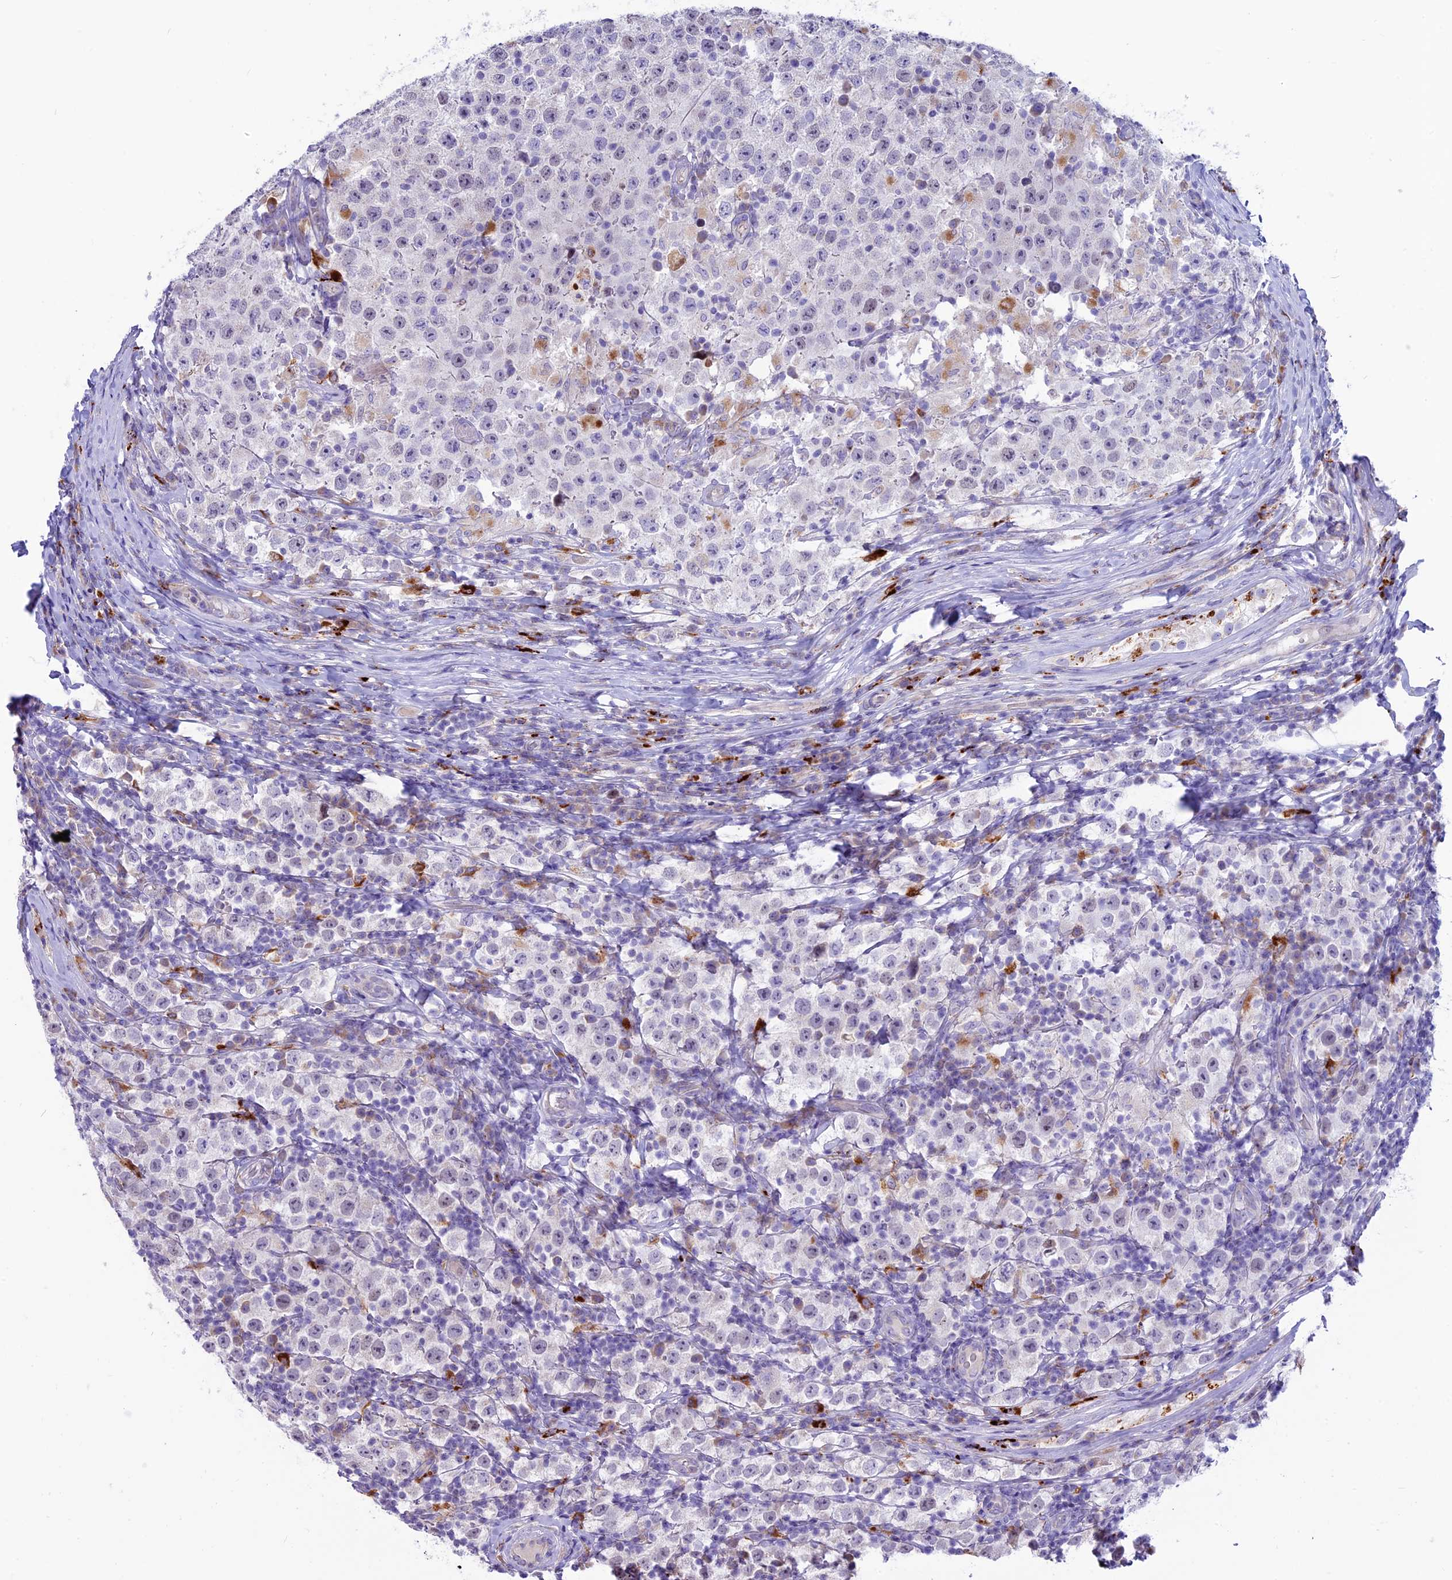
{"staining": {"intensity": "negative", "quantity": "none", "location": "none"}, "tissue": "testis cancer", "cell_type": "Tumor cells", "image_type": "cancer", "snomed": [{"axis": "morphology", "description": "Normal tissue, NOS"}, {"axis": "morphology", "description": "Urothelial carcinoma, High grade"}, {"axis": "morphology", "description": "Seminoma, NOS"}, {"axis": "morphology", "description": "Carcinoma, Embryonal, NOS"}, {"axis": "topography", "description": "Urinary bladder"}, {"axis": "topography", "description": "Testis"}], "caption": "IHC of high-grade urothelial carcinoma (testis) demonstrates no staining in tumor cells. (Brightfield microscopy of DAB (3,3'-diaminobenzidine) IHC at high magnification).", "gene": "THRSP", "patient": {"sex": "male", "age": 41}}